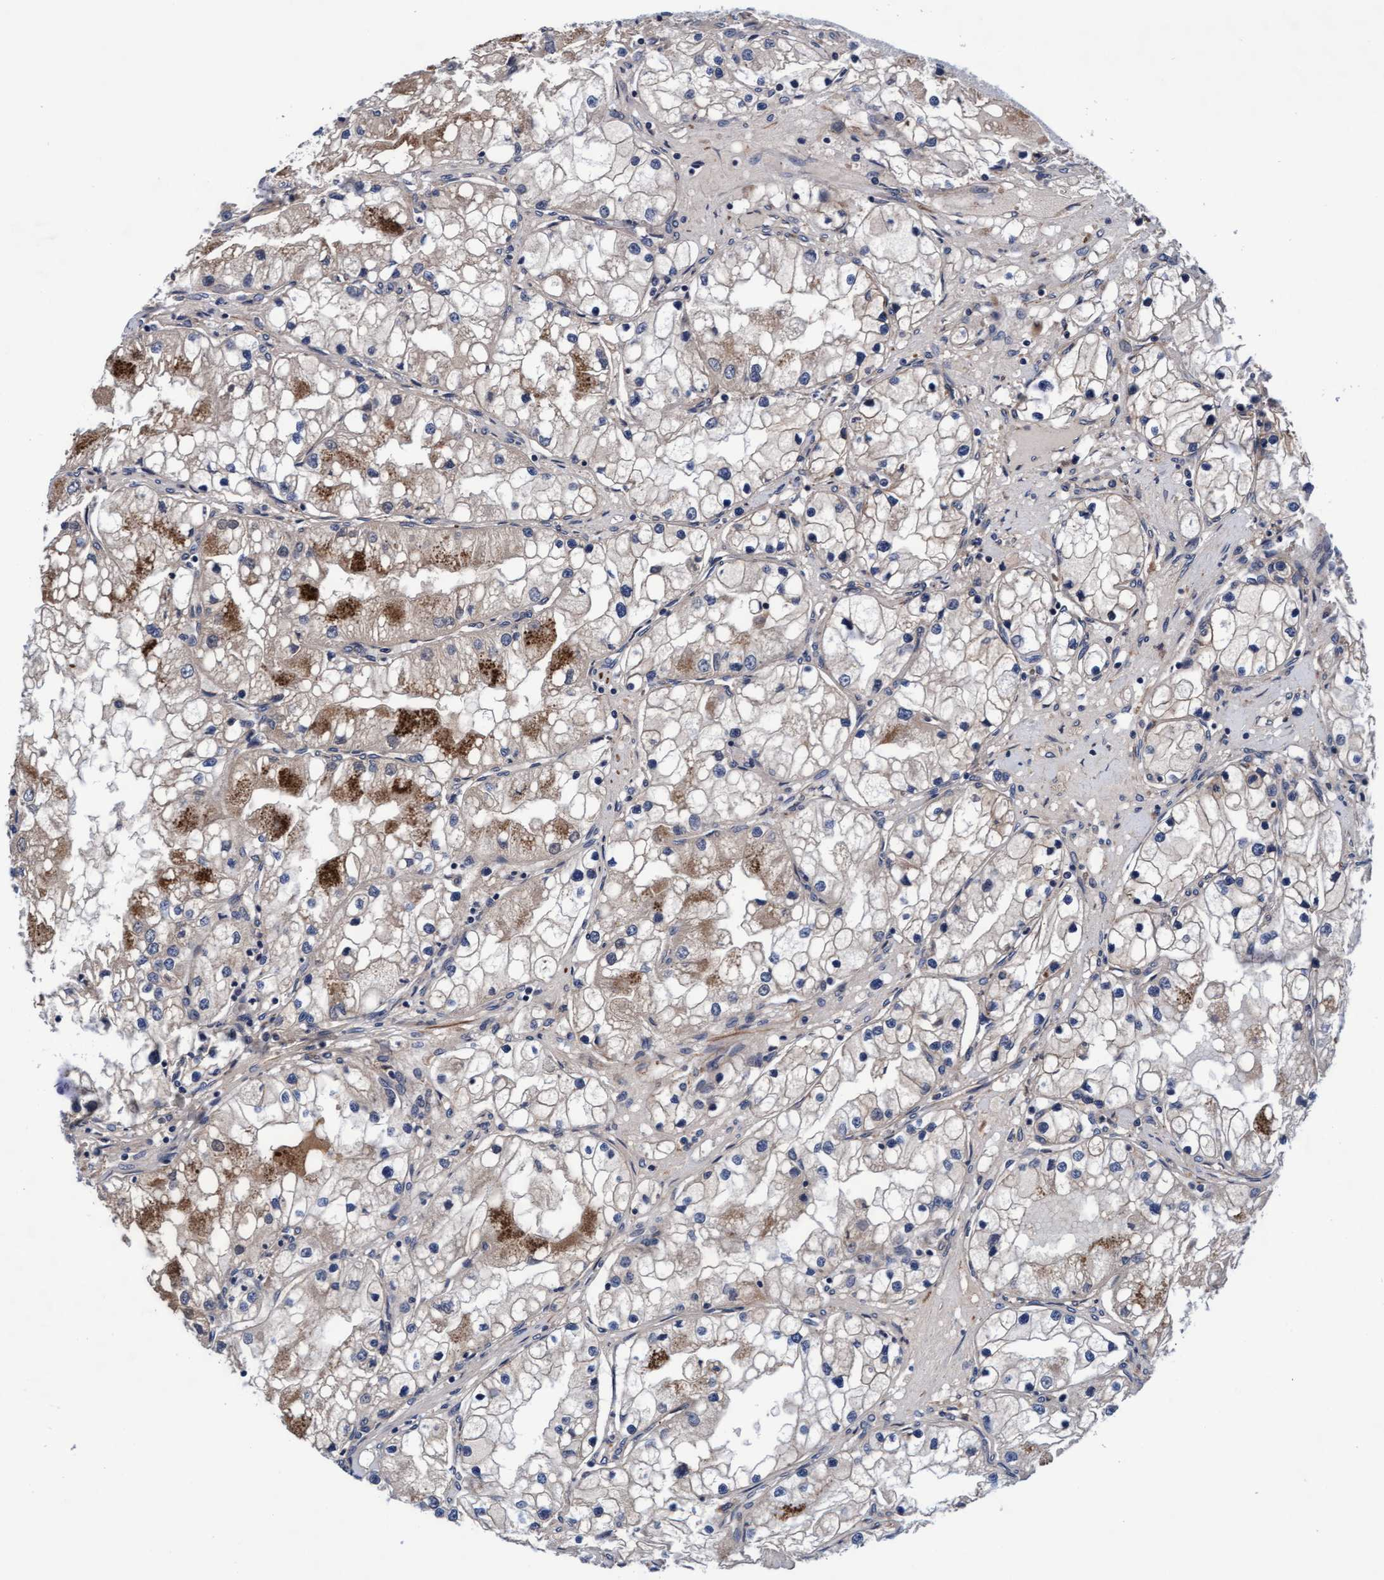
{"staining": {"intensity": "moderate", "quantity": "<25%", "location": "cytoplasmic/membranous"}, "tissue": "renal cancer", "cell_type": "Tumor cells", "image_type": "cancer", "snomed": [{"axis": "morphology", "description": "Adenocarcinoma, NOS"}, {"axis": "topography", "description": "Kidney"}], "caption": "Immunohistochemical staining of human renal cancer (adenocarcinoma) shows moderate cytoplasmic/membranous protein staining in about <25% of tumor cells.", "gene": "EFCAB13", "patient": {"sex": "male", "age": 68}}